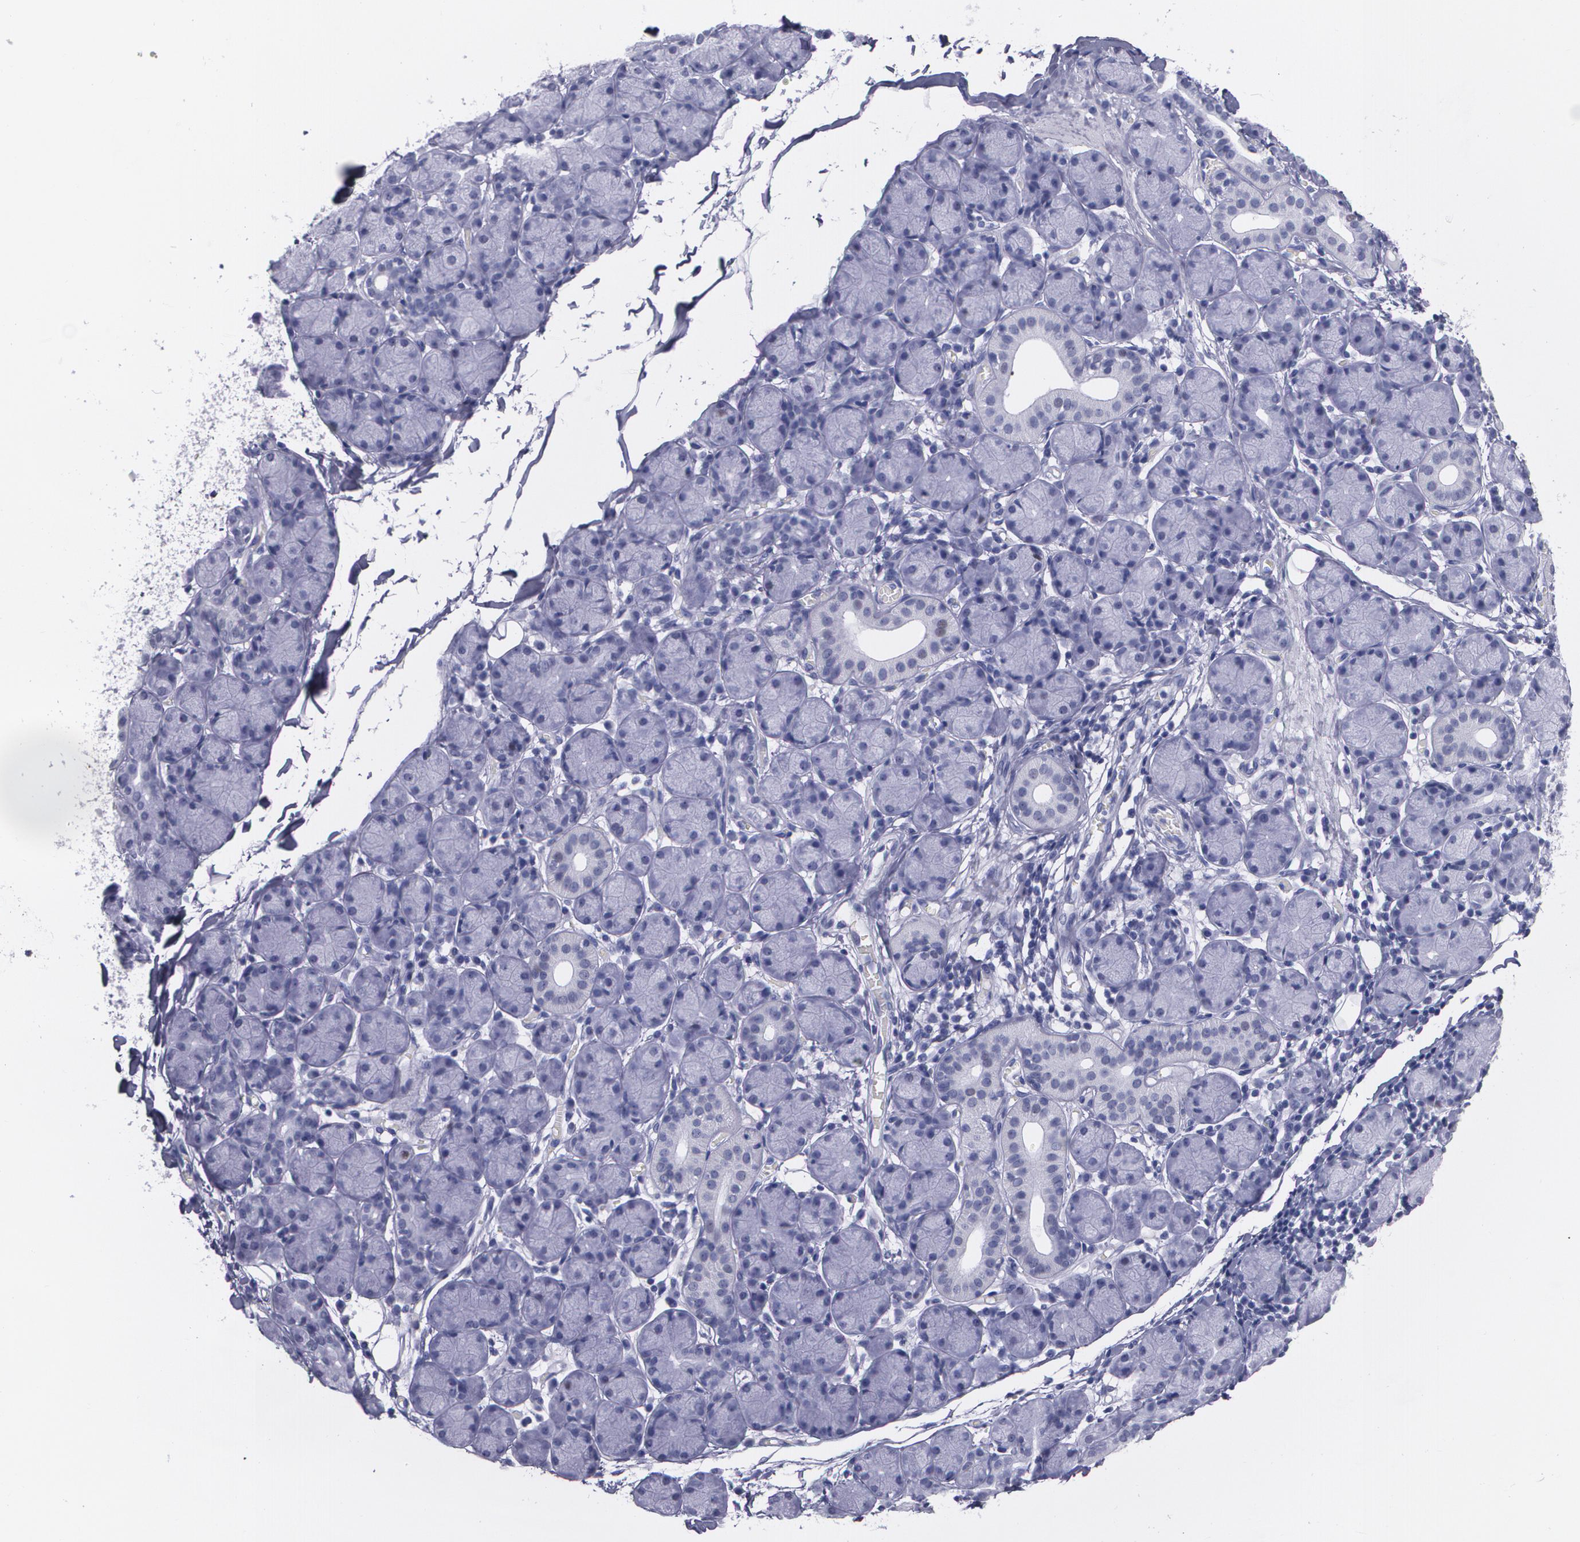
{"staining": {"intensity": "negative", "quantity": "none", "location": "none"}, "tissue": "salivary gland", "cell_type": "Glandular cells", "image_type": "normal", "snomed": [{"axis": "morphology", "description": "Normal tissue, NOS"}, {"axis": "topography", "description": "Salivary gland"}], "caption": "Photomicrograph shows no significant protein staining in glandular cells of unremarkable salivary gland. The staining is performed using DAB brown chromogen with nuclei counter-stained in using hematoxylin.", "gene": "TP53", "patient": {"sex": "female", "age": 24}}